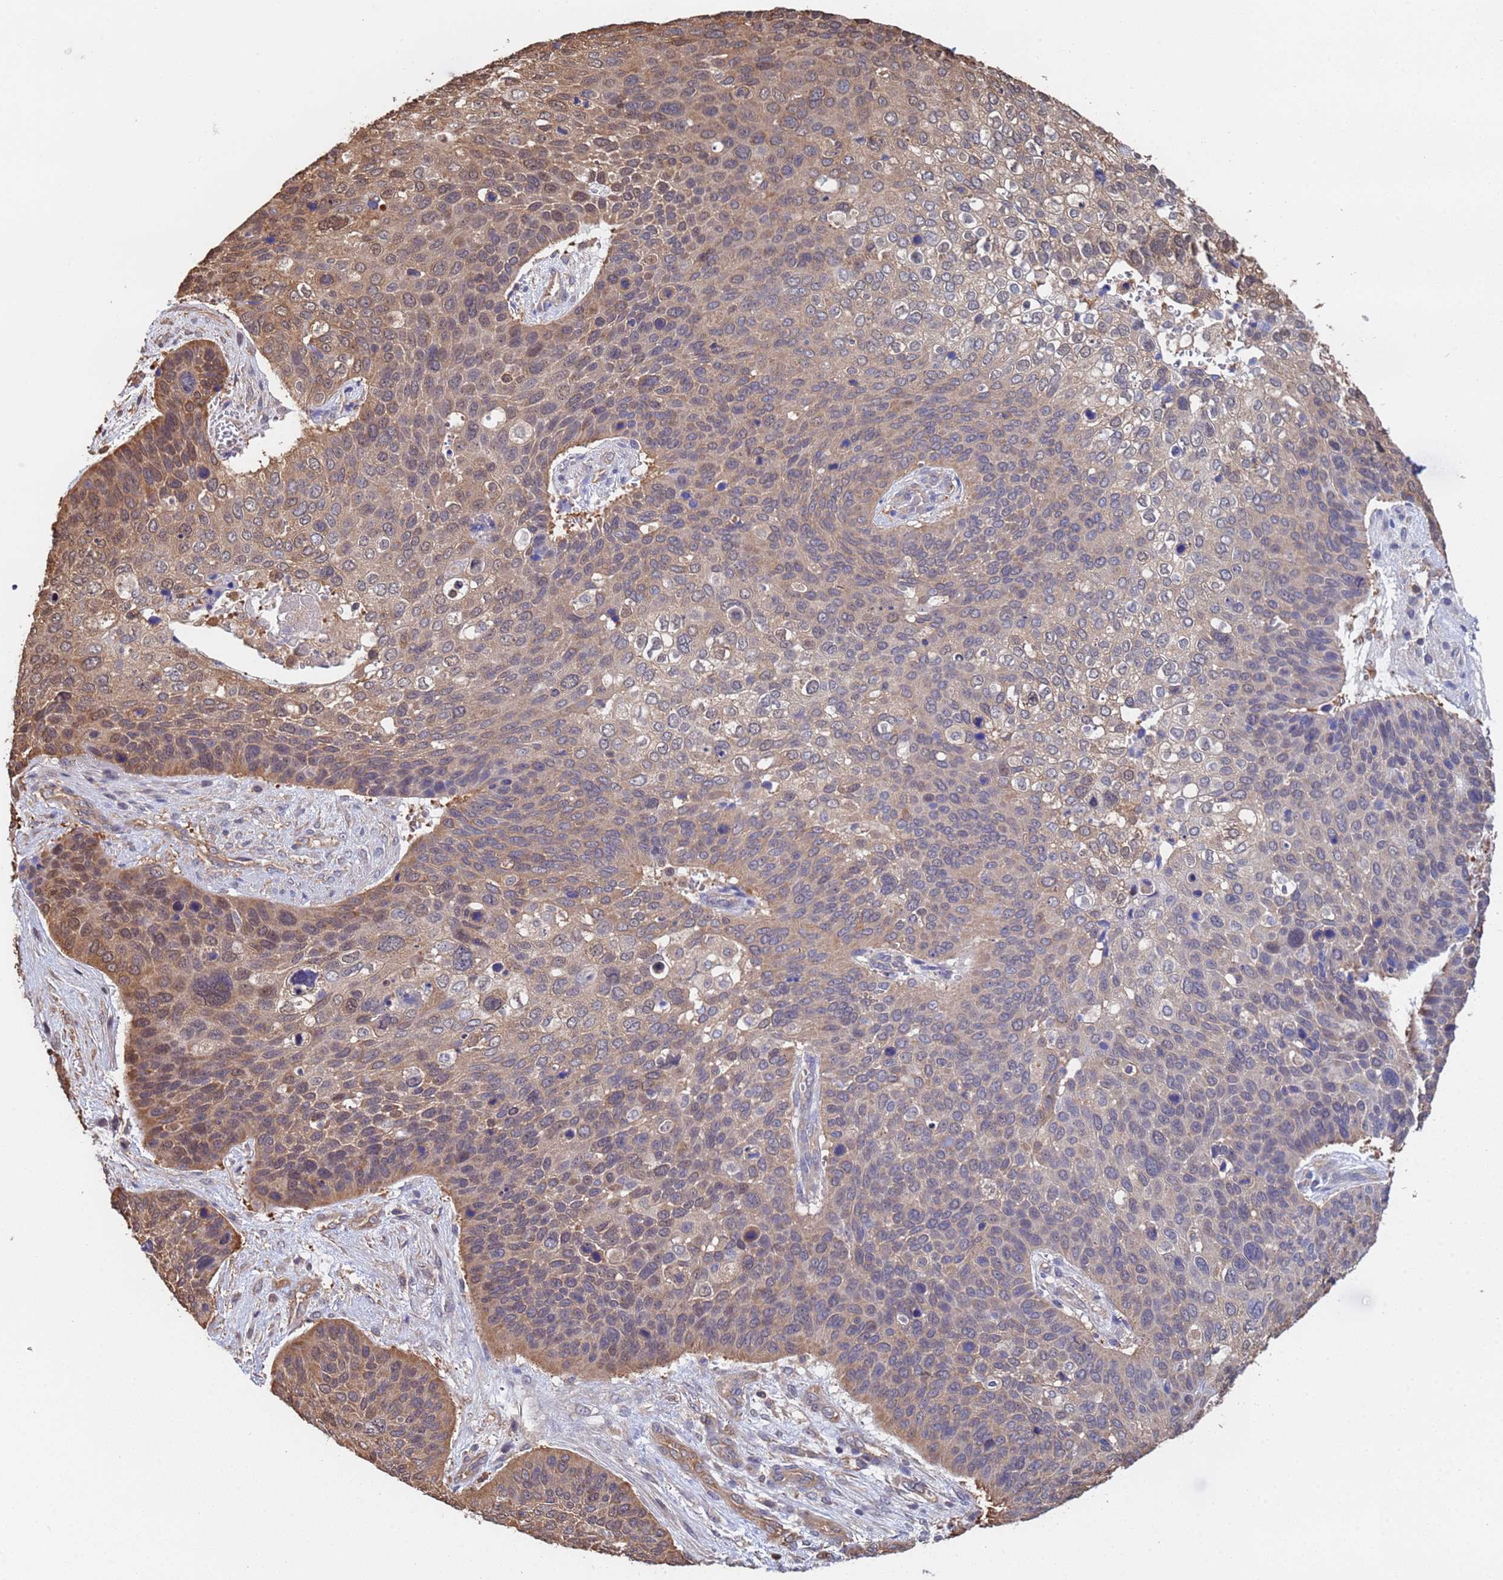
{"staining": {"intensity": "moderate", "quantity": "25%-75%", "location": "cytoplasmic/membranous,nuclear"}, "tissue": "skin cancer", "cell_type": "Tumor cells", "image_type": "cancer", "snomed": [{"axis": "morphology", "description": "Basal cell carcinoma"}, {"axis": "topography", "description": "Skin"}], "caption": "Approximately 25%-75% of tumor cells in skin cancer (basal cell carcinoma) exhibit moderate cytoplasmic/membranous and nuclear protein expression as visualized by brown immunohistochemical staining.", "gene": "FAM25A", "patient": {"sex": "female", "age": 74}}